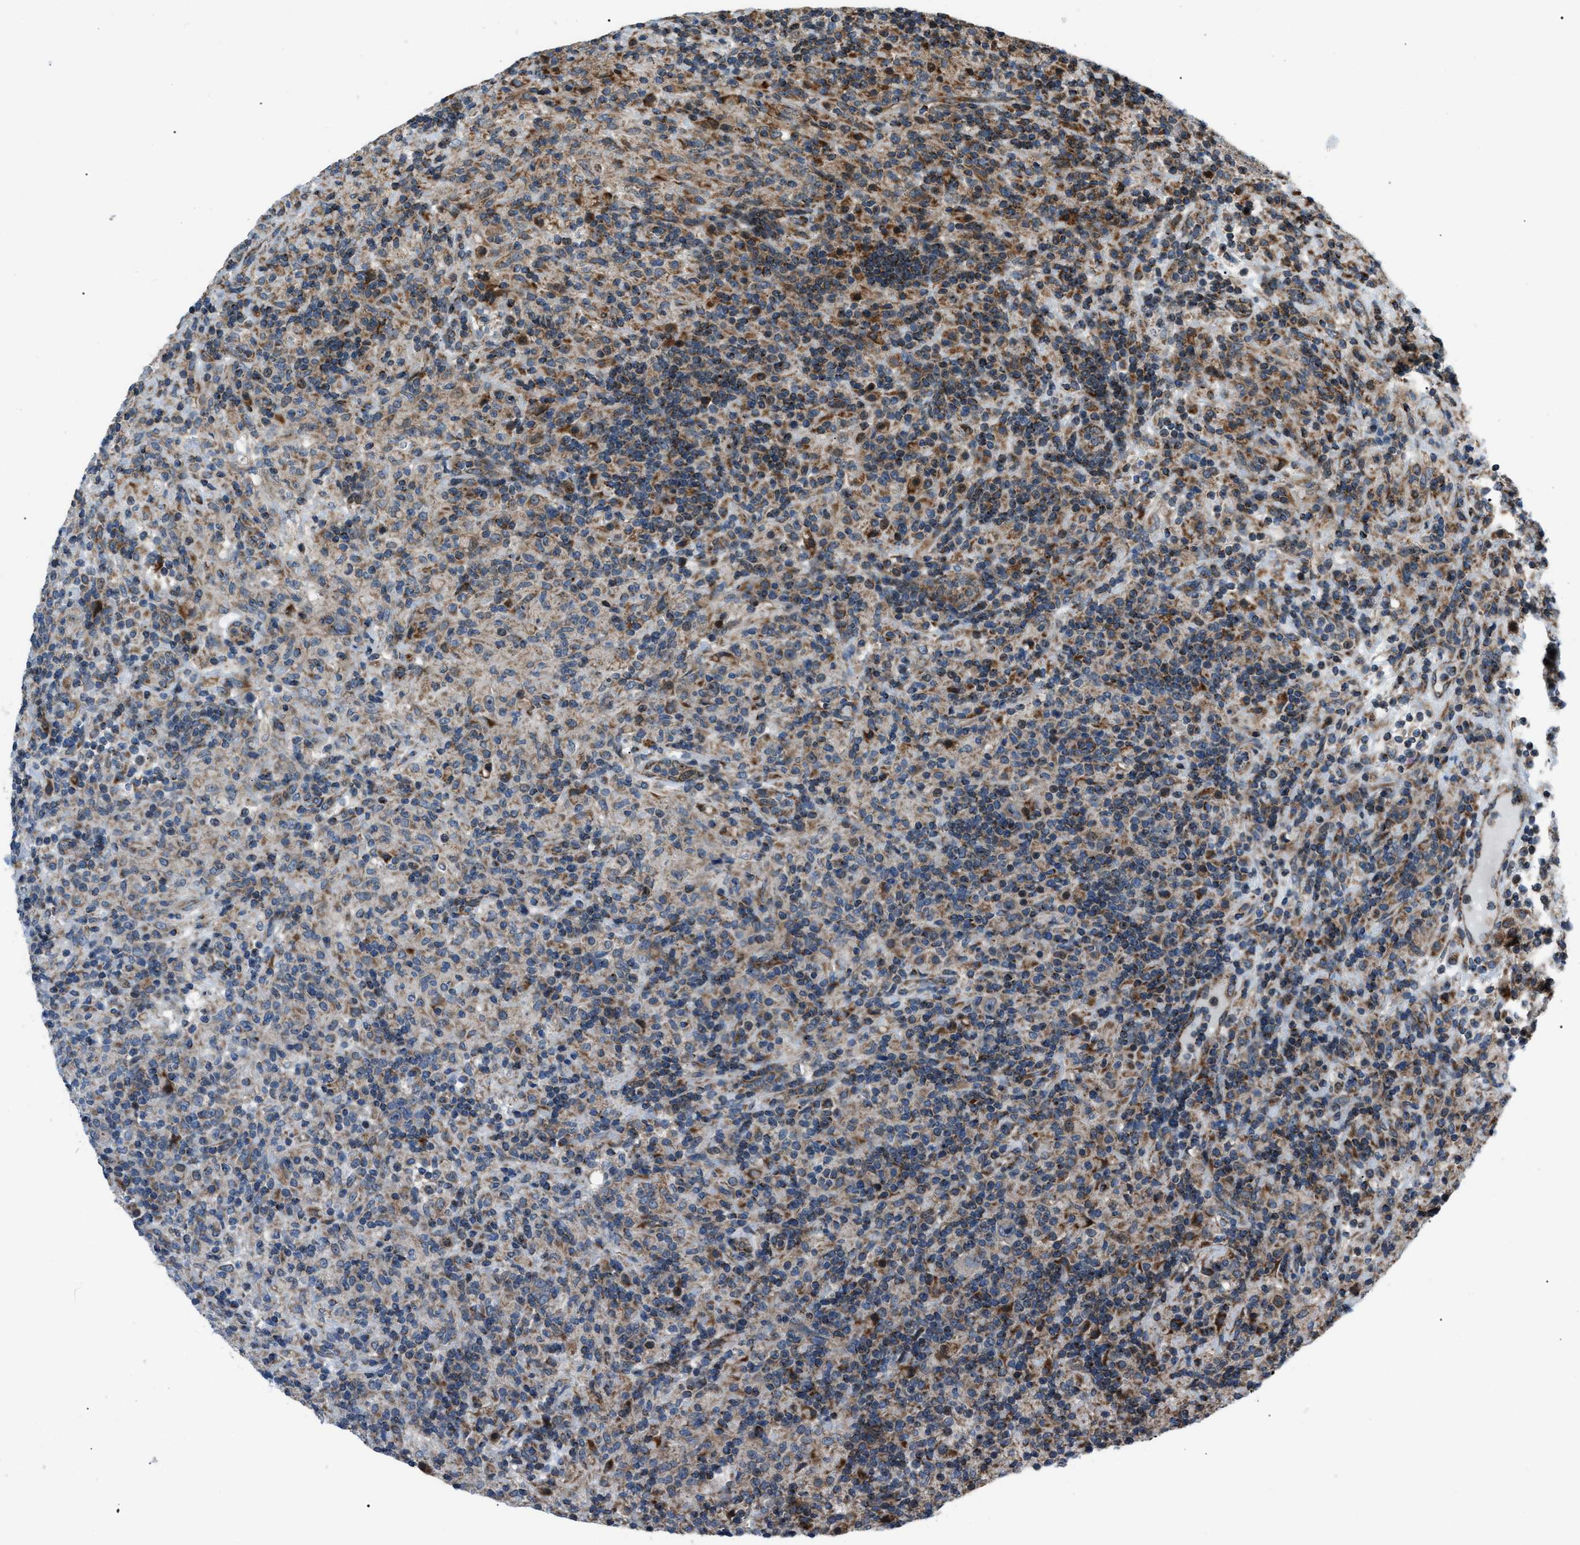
{"staining": {"intensity": "weak", "quantity": "<25%", "location": "cytoplasmic/membranous"}, "tissue": "lymphoma", "cell_type": "Tumor cells", "image_type": "cancer", "snomed": [{"axis": "morphology", "description": "Hodgkin's disease, NOS"}, {"axis": "topography", "description": "Lymph node"}], "caption": "Photomicrograph shows no protein expression in tumor cells of lymphoma tissue.", "gene": "AGO2", "patient": {"sex": "male", "age": 70}}